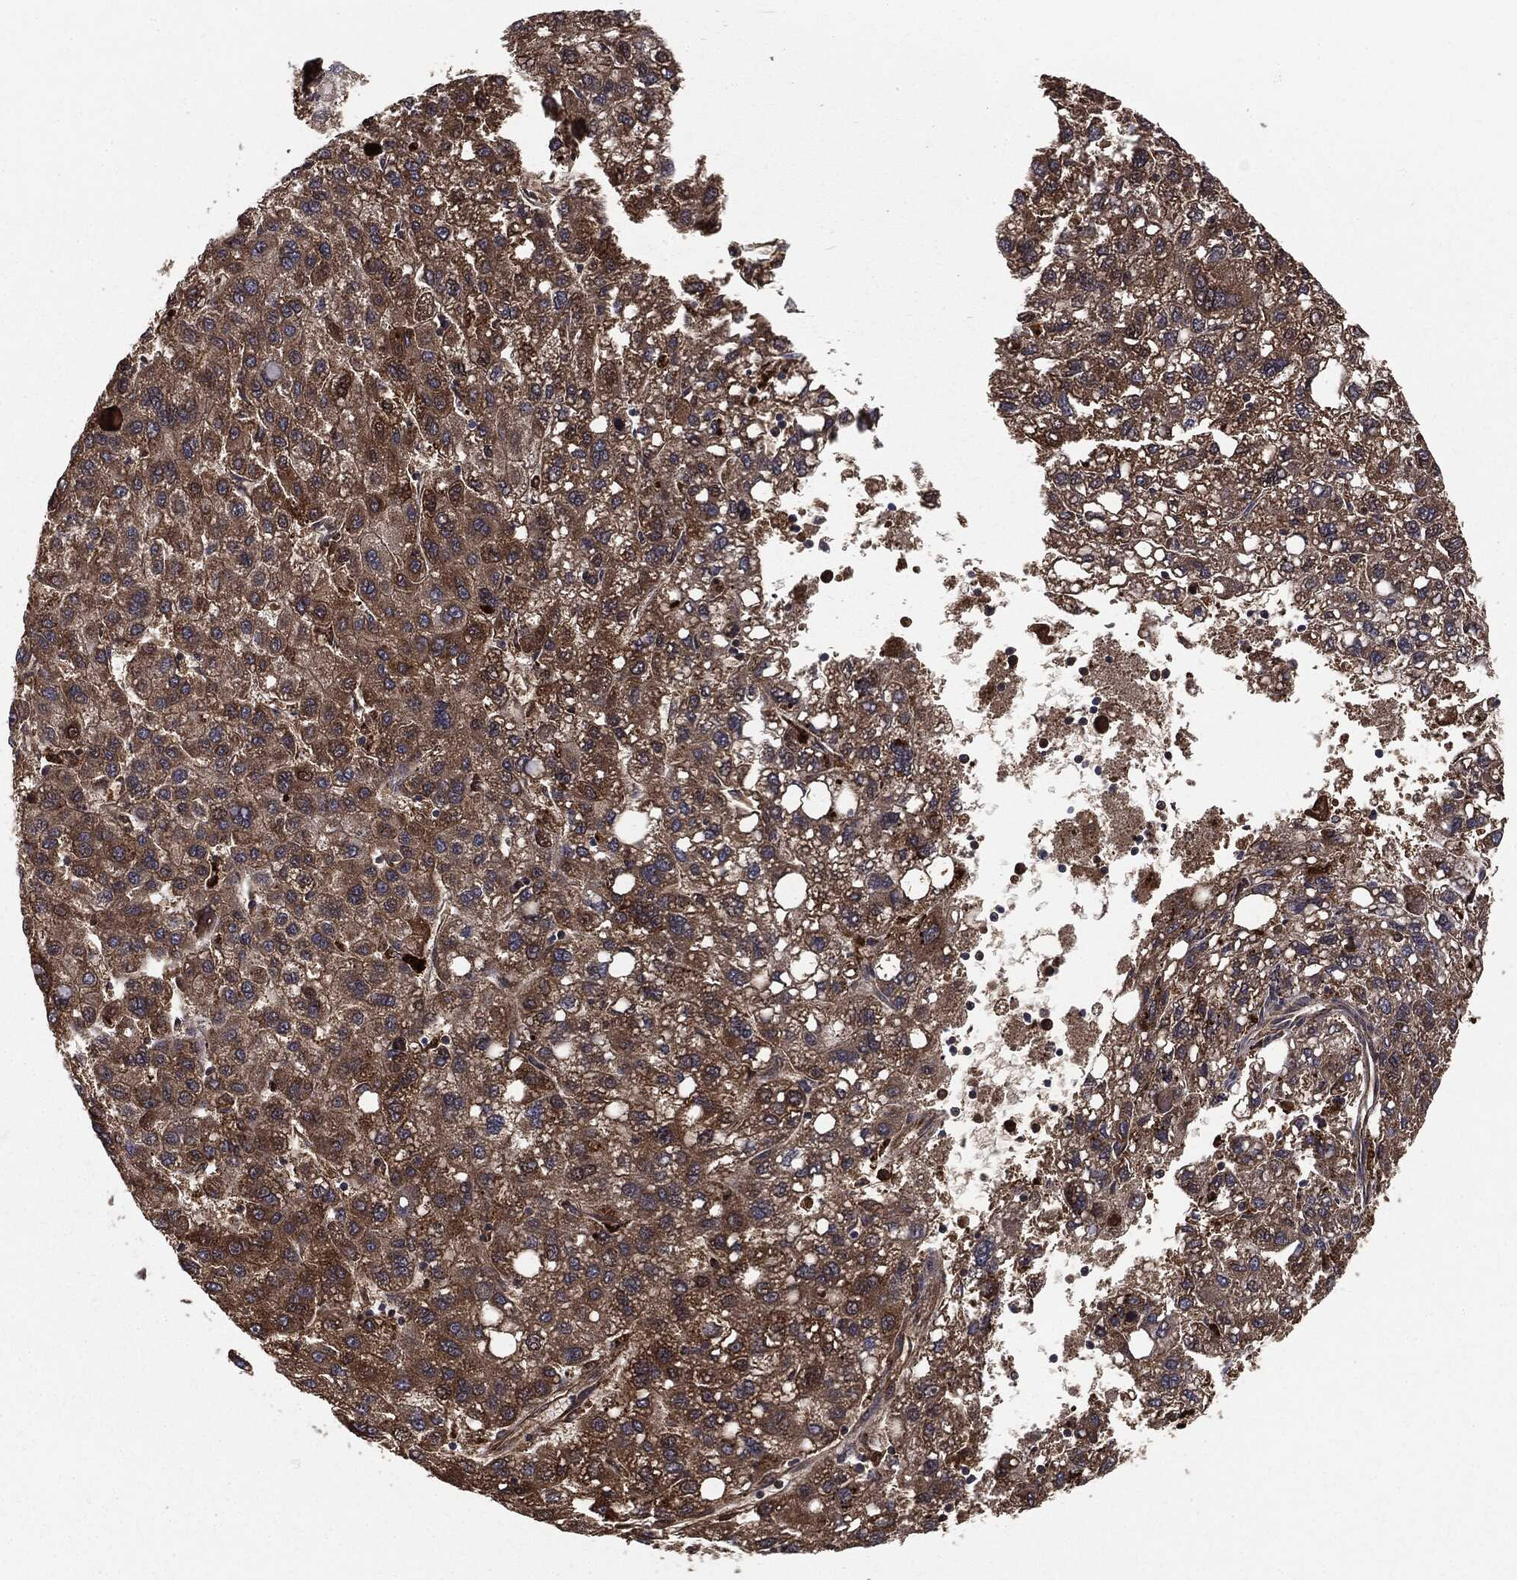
{"staining": {"intensity": "moderate", "quantity": ">75%", "location": "cytoplasmic/membranous"}, "tissue": "liver cancer", "cell_type": "Tumor cells", "image_type": "cancer", "snomed": [{"axis": "morphology", "description": "Carcinoma, Hepatocellular, NOS"}, {"axis": "topography", "description": "Liver"}], "caption": "Tumor cells show medium levels of moderate cytoplasmic/membranous expression in approximately >75% of cells in liver hepatocellular carcinoma. Nuclei are stained in blue.", "gene": "NME1", "patient": {"sex": "female", "age": 82}}